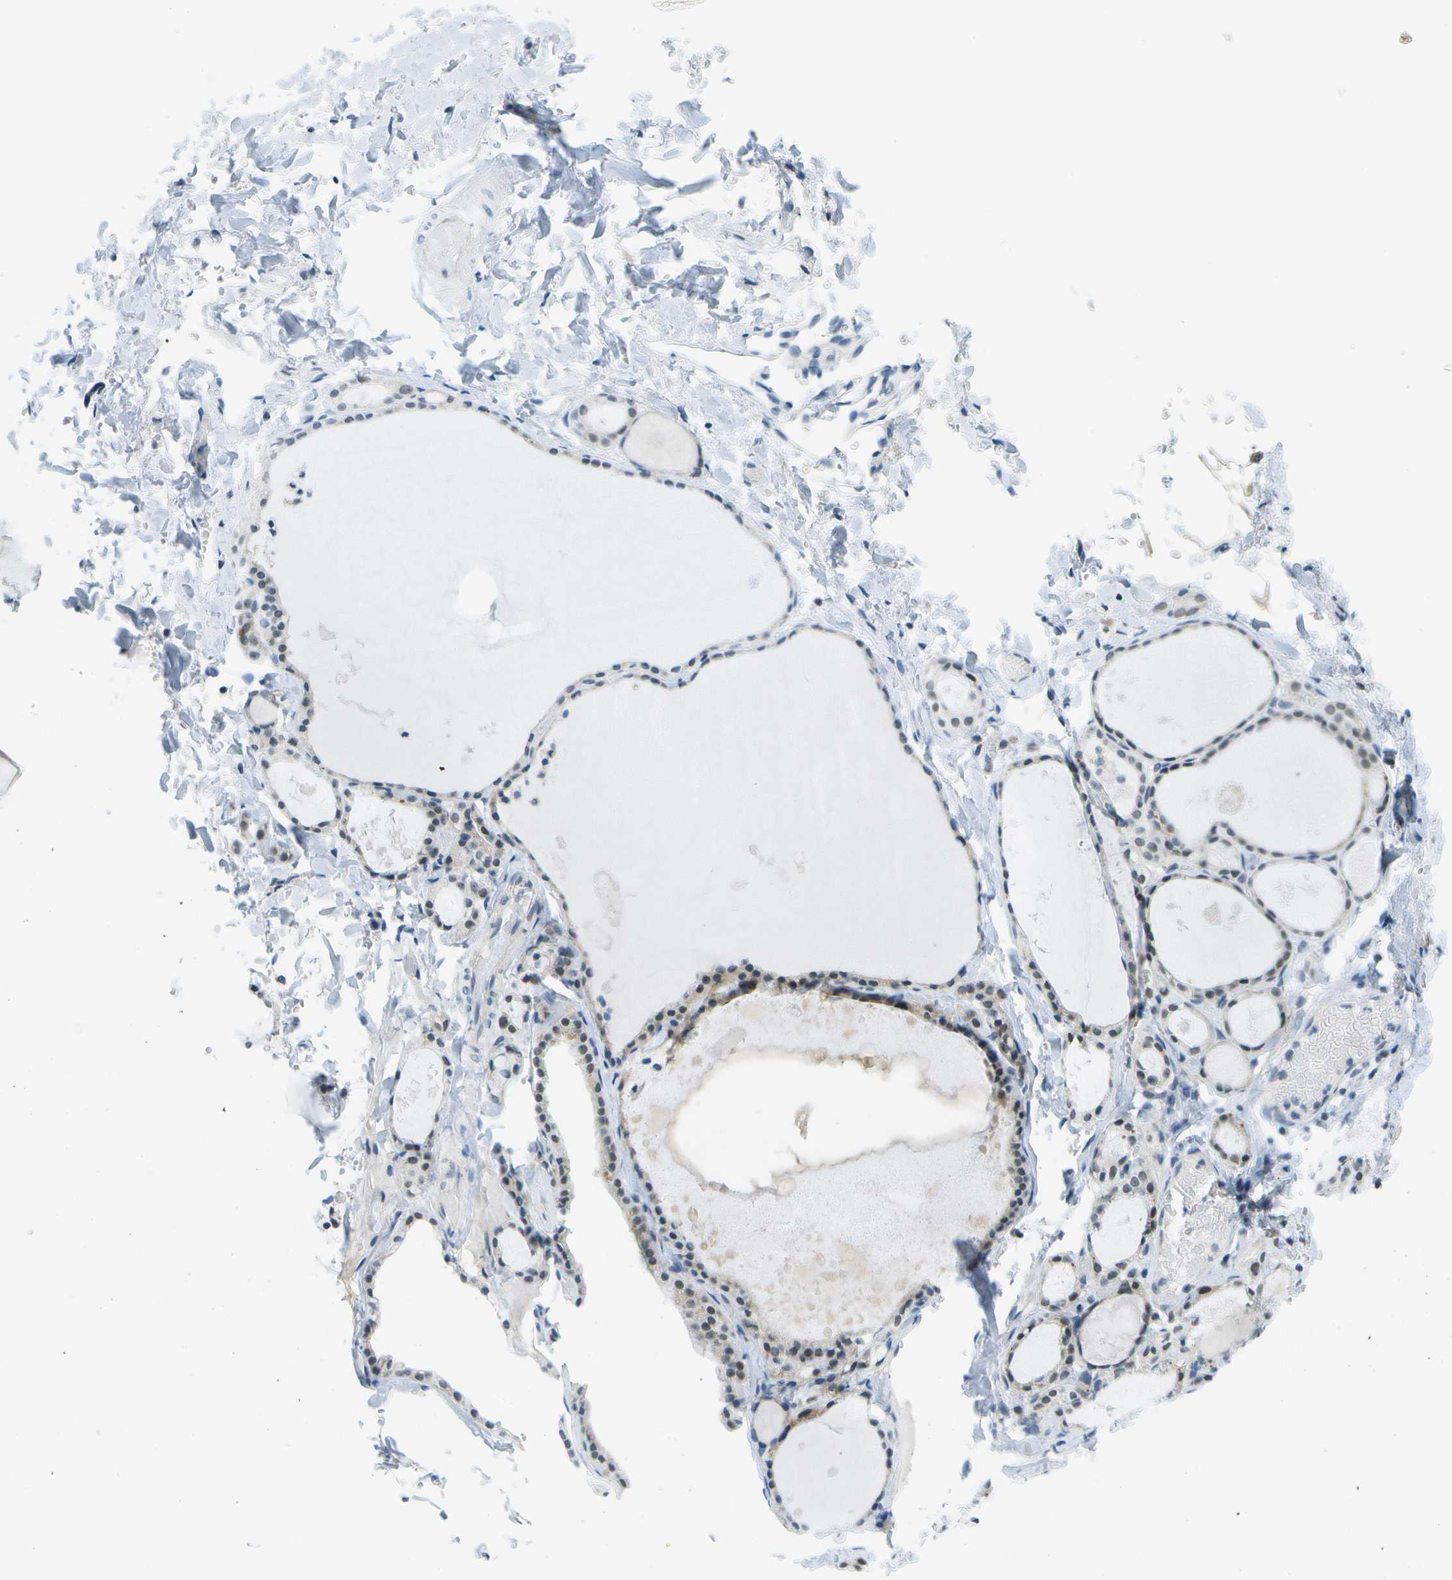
{"staining": {"intensity": "weak", "quantity": "25%-75%", "location": "nuclear"}, "tissue": "thyroid gland", "cell_type": "Glandular cells", "image_type": "normal", "snomed": [{"axis": "morphology", "description": "Normal tissue, NOS"}, {"axis": "topography", "description": "Thyroid gland"}], "caption": "High-magnification brightfield microscopy of normal thyroid gland stained with DAB (brown) and counterstained with hematoxylin (blue). glandular cells exhibit weak nuclear positivity is present in approximately25%-75% of cells.", "gene": "PITHD1", "patient": {"sex": "male", "age": 56}}